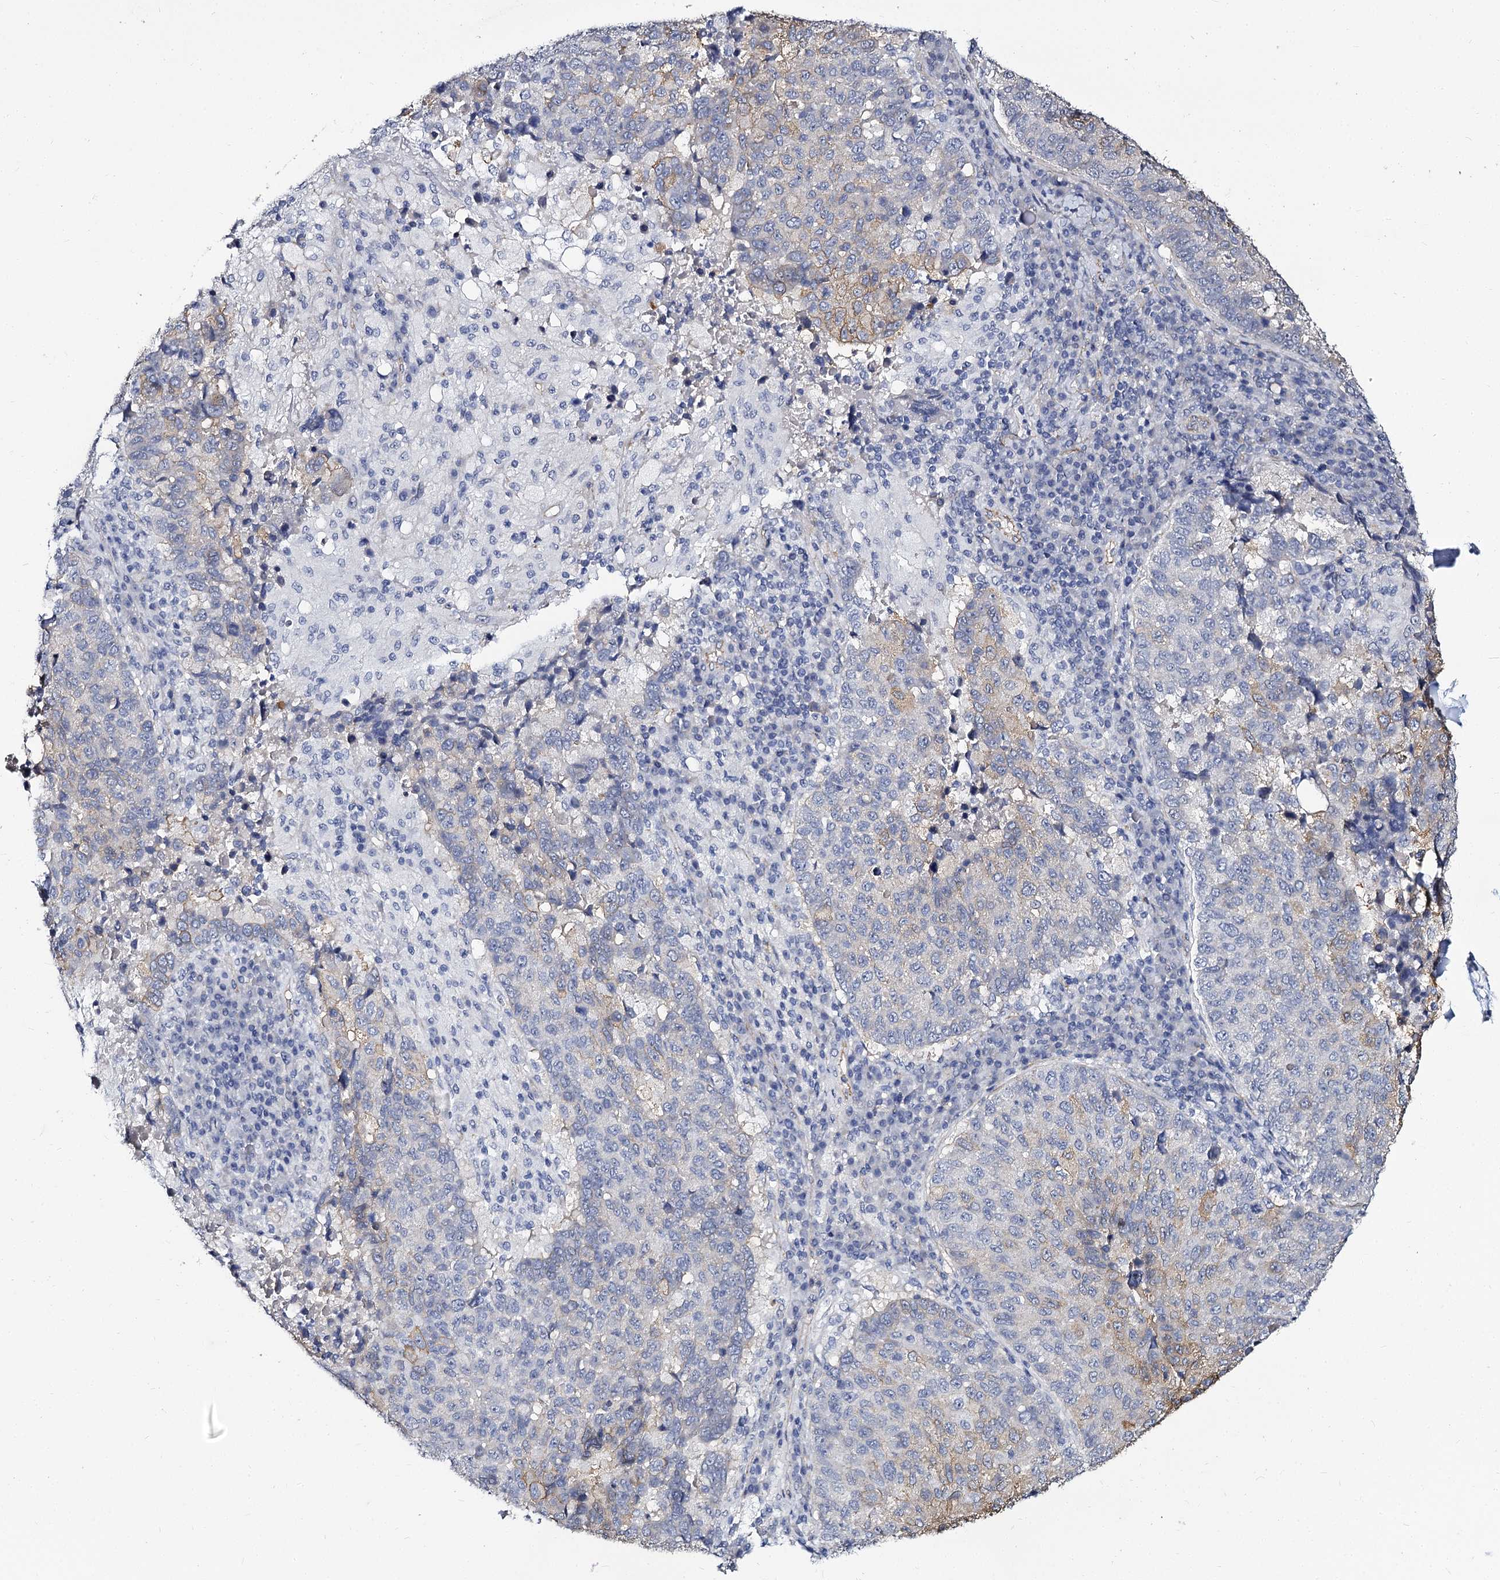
{"staining": {"intensity": "weak", "quantity": "<25%", "location": "cytoplasmic/membranous"}, "tissue": "lung cancer", "cell_type": "Tumor cells", "image_type": "cancer", "snomed": [{"axis": "morphology", "description": "Squamous cell carcinoma, NOS"}, {"axis": "topography", "description": "Lung"}], "caption": "There is no significant staining in tumor cells of squamous cell carcinoma (lung).", "gene": "CBFB", "patient": {"sex": "male", "age": 73}}